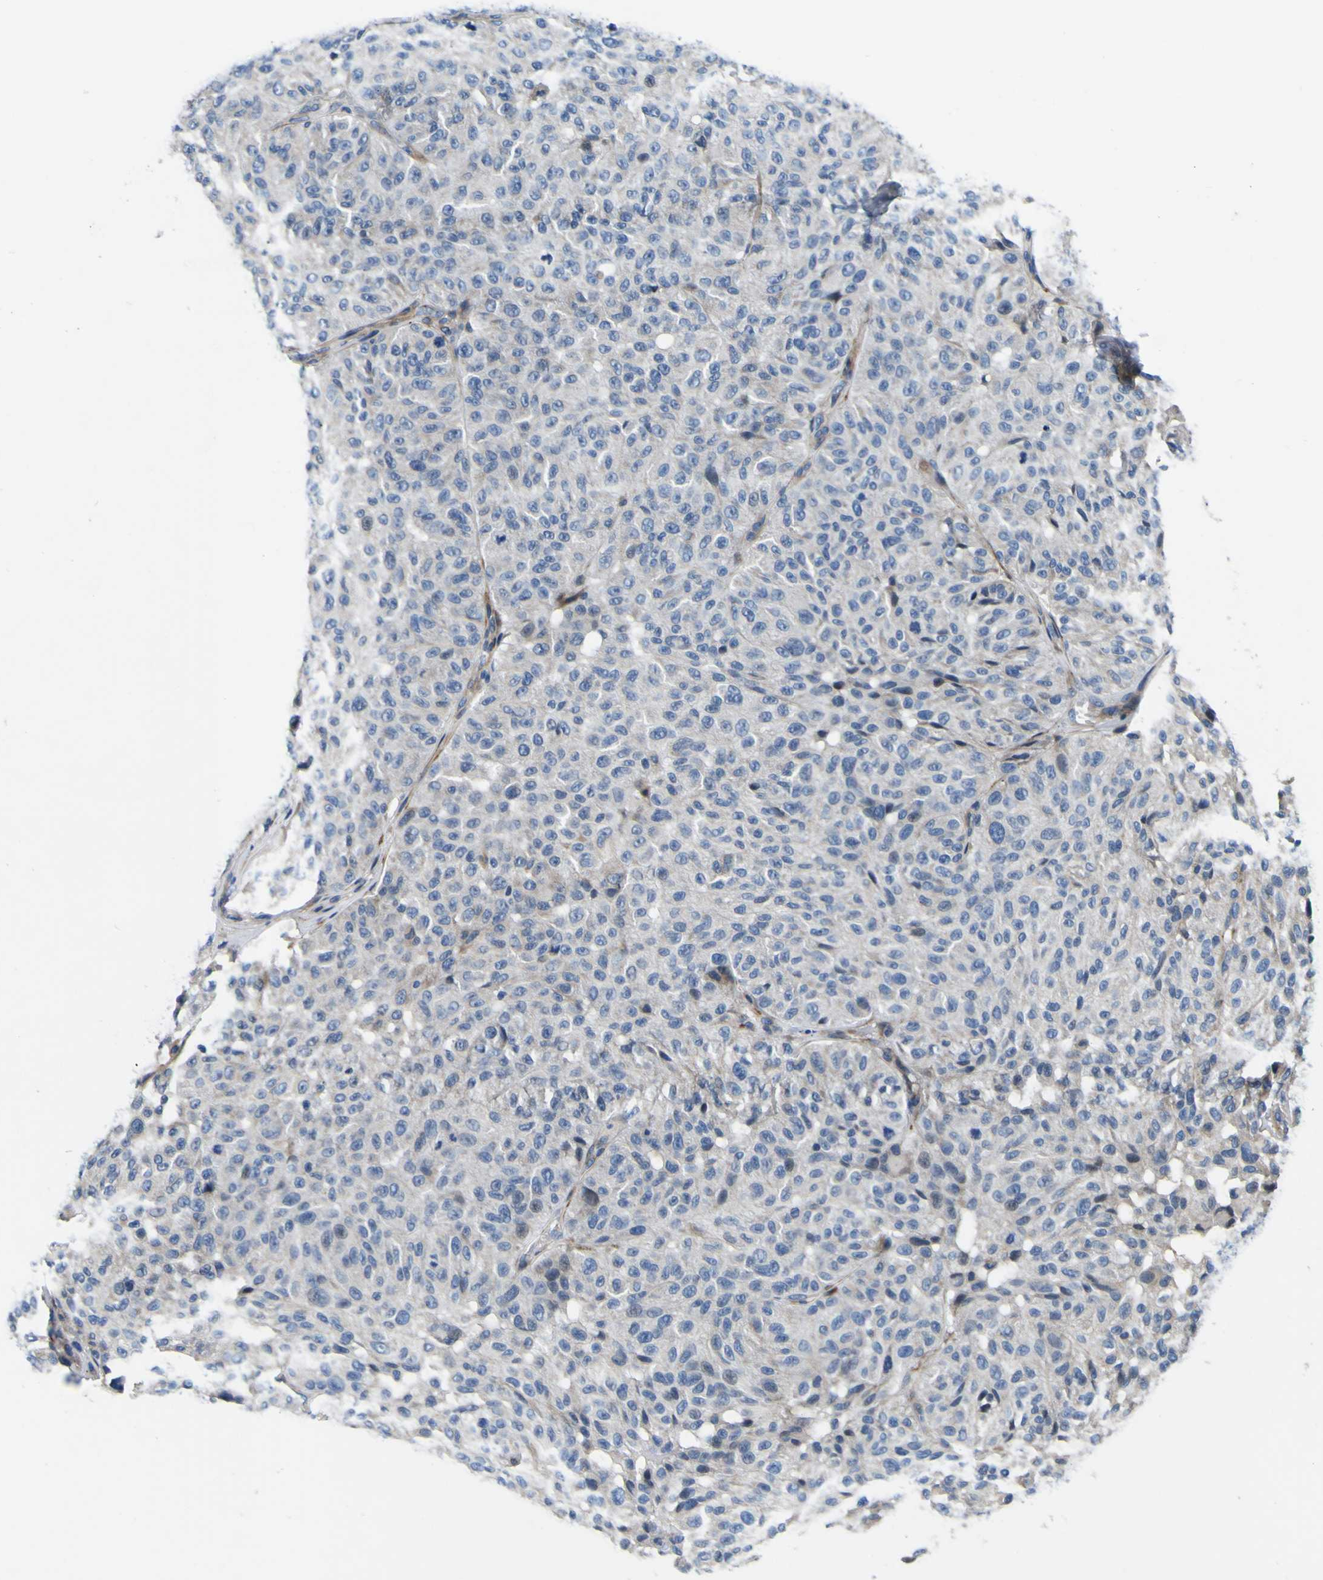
{"staining": {"intensity": "weak", "quantity": "<25%", "location": "cytoplasmic/membranous"}, "tissue": "melanoma", "cell_type": "Tumor cells", "image_type": "cancer", "snomed": [{"axis": "morphology", "description": "Malignant melanoma, NOS"}, {"axis": "topography", "description": "Skin"}], "caption": "Immunohistochemistry photomicrograph of neoplastic tissue: human malignant melanoma stained with DAB (3,3'-diaminobenzidine) exhibits no significant protein expression in tumor cells.", "gene": "AGAP3", "patient": {"sex": "female", "age": 46}}